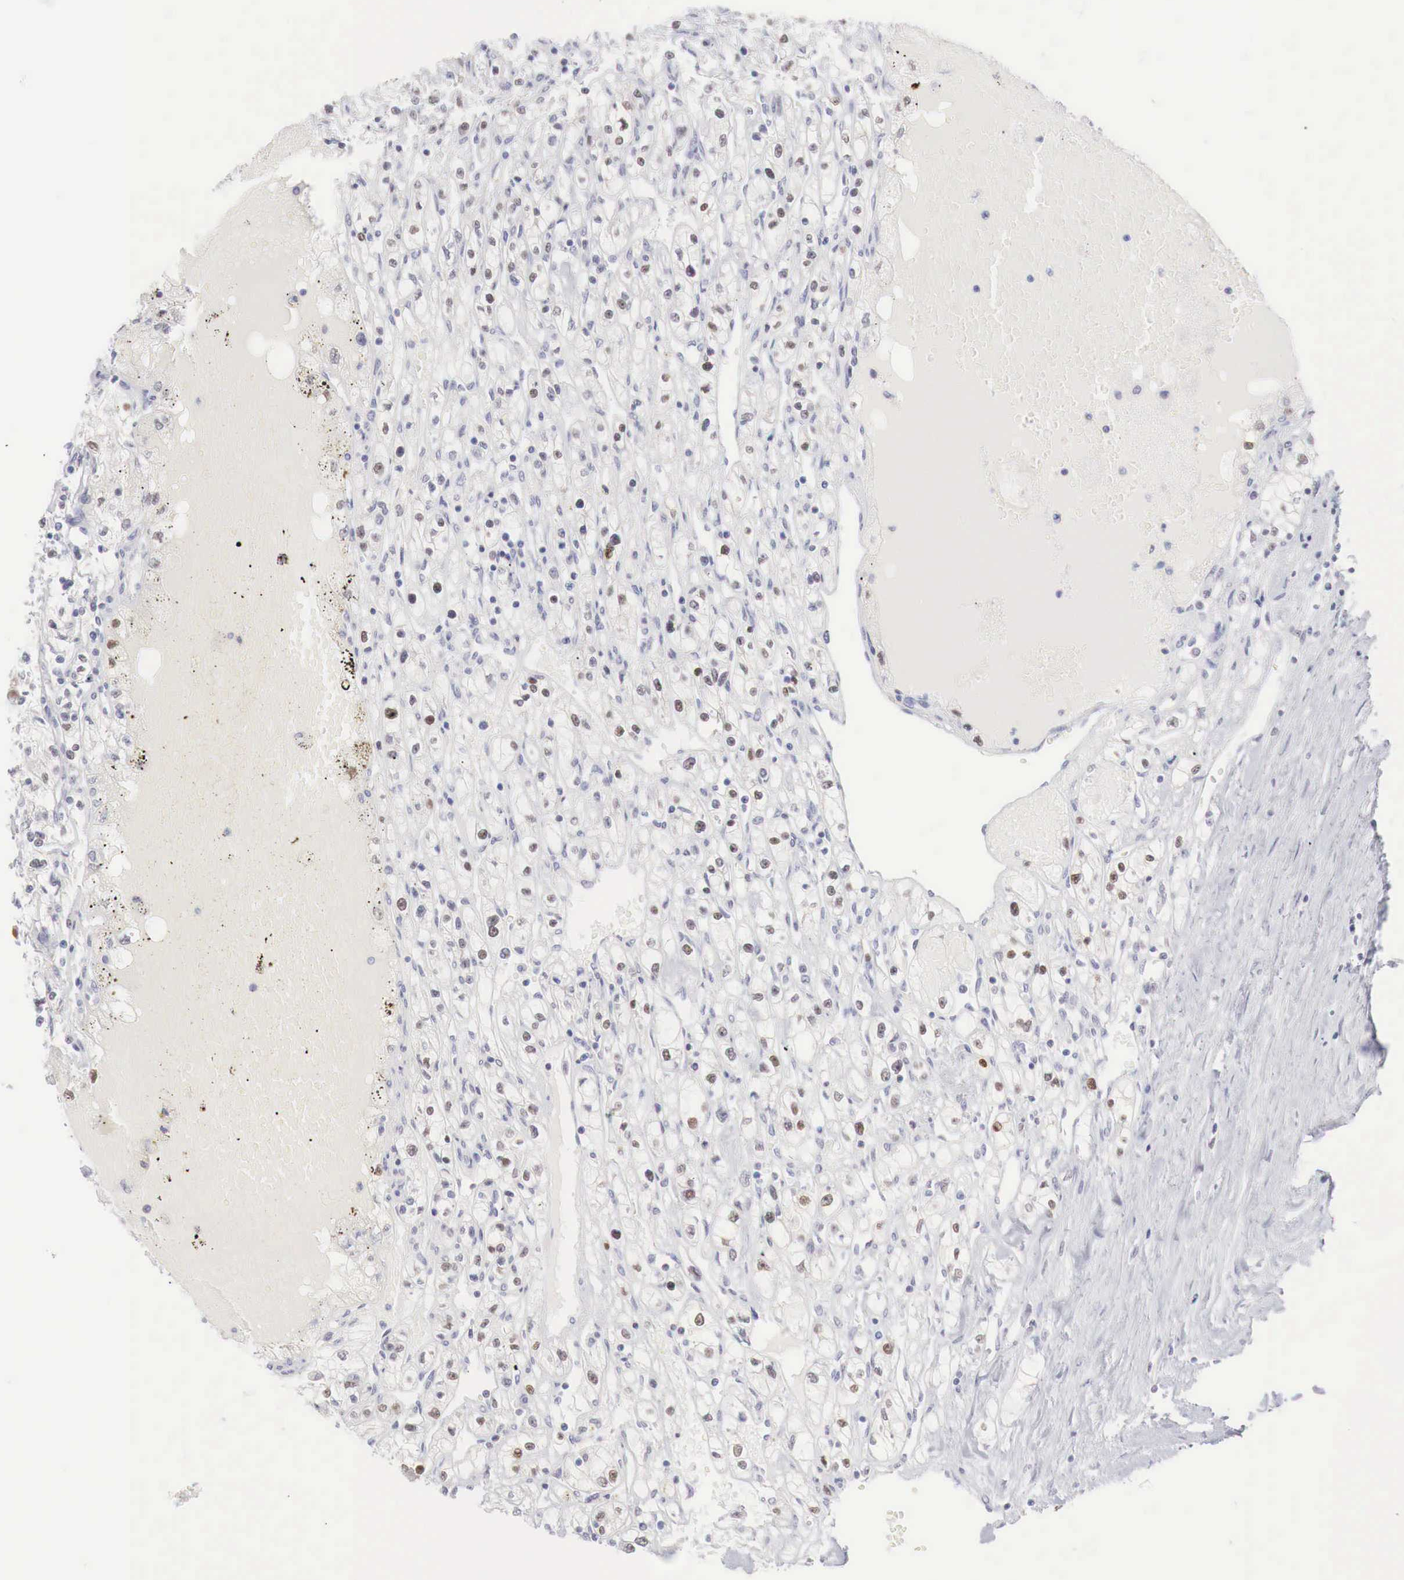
{"staining": {"intensity": "moderate", "quantity": "<25%", "location": "nuclear"}, "tissue": "renal cancer", "cell_type": "Tumor cells", "image_type": "cancer", "snomed": [{"axis": "morphology", "description": "Adenocarcinoma, NOS"}, {"axis": "topography", "description": "Kidney"}], "caption": "High-power microscopy captured an immunohistochemistry photomicrograph of renal adenocarcinoma, revealing moderate nuclear staining in approximately <25% of tumor cells. (DAB IHC with brightfield microscopy, high magnification).", "gene": "FOXP2", "patient": {"sex": "male", "age": 56}}